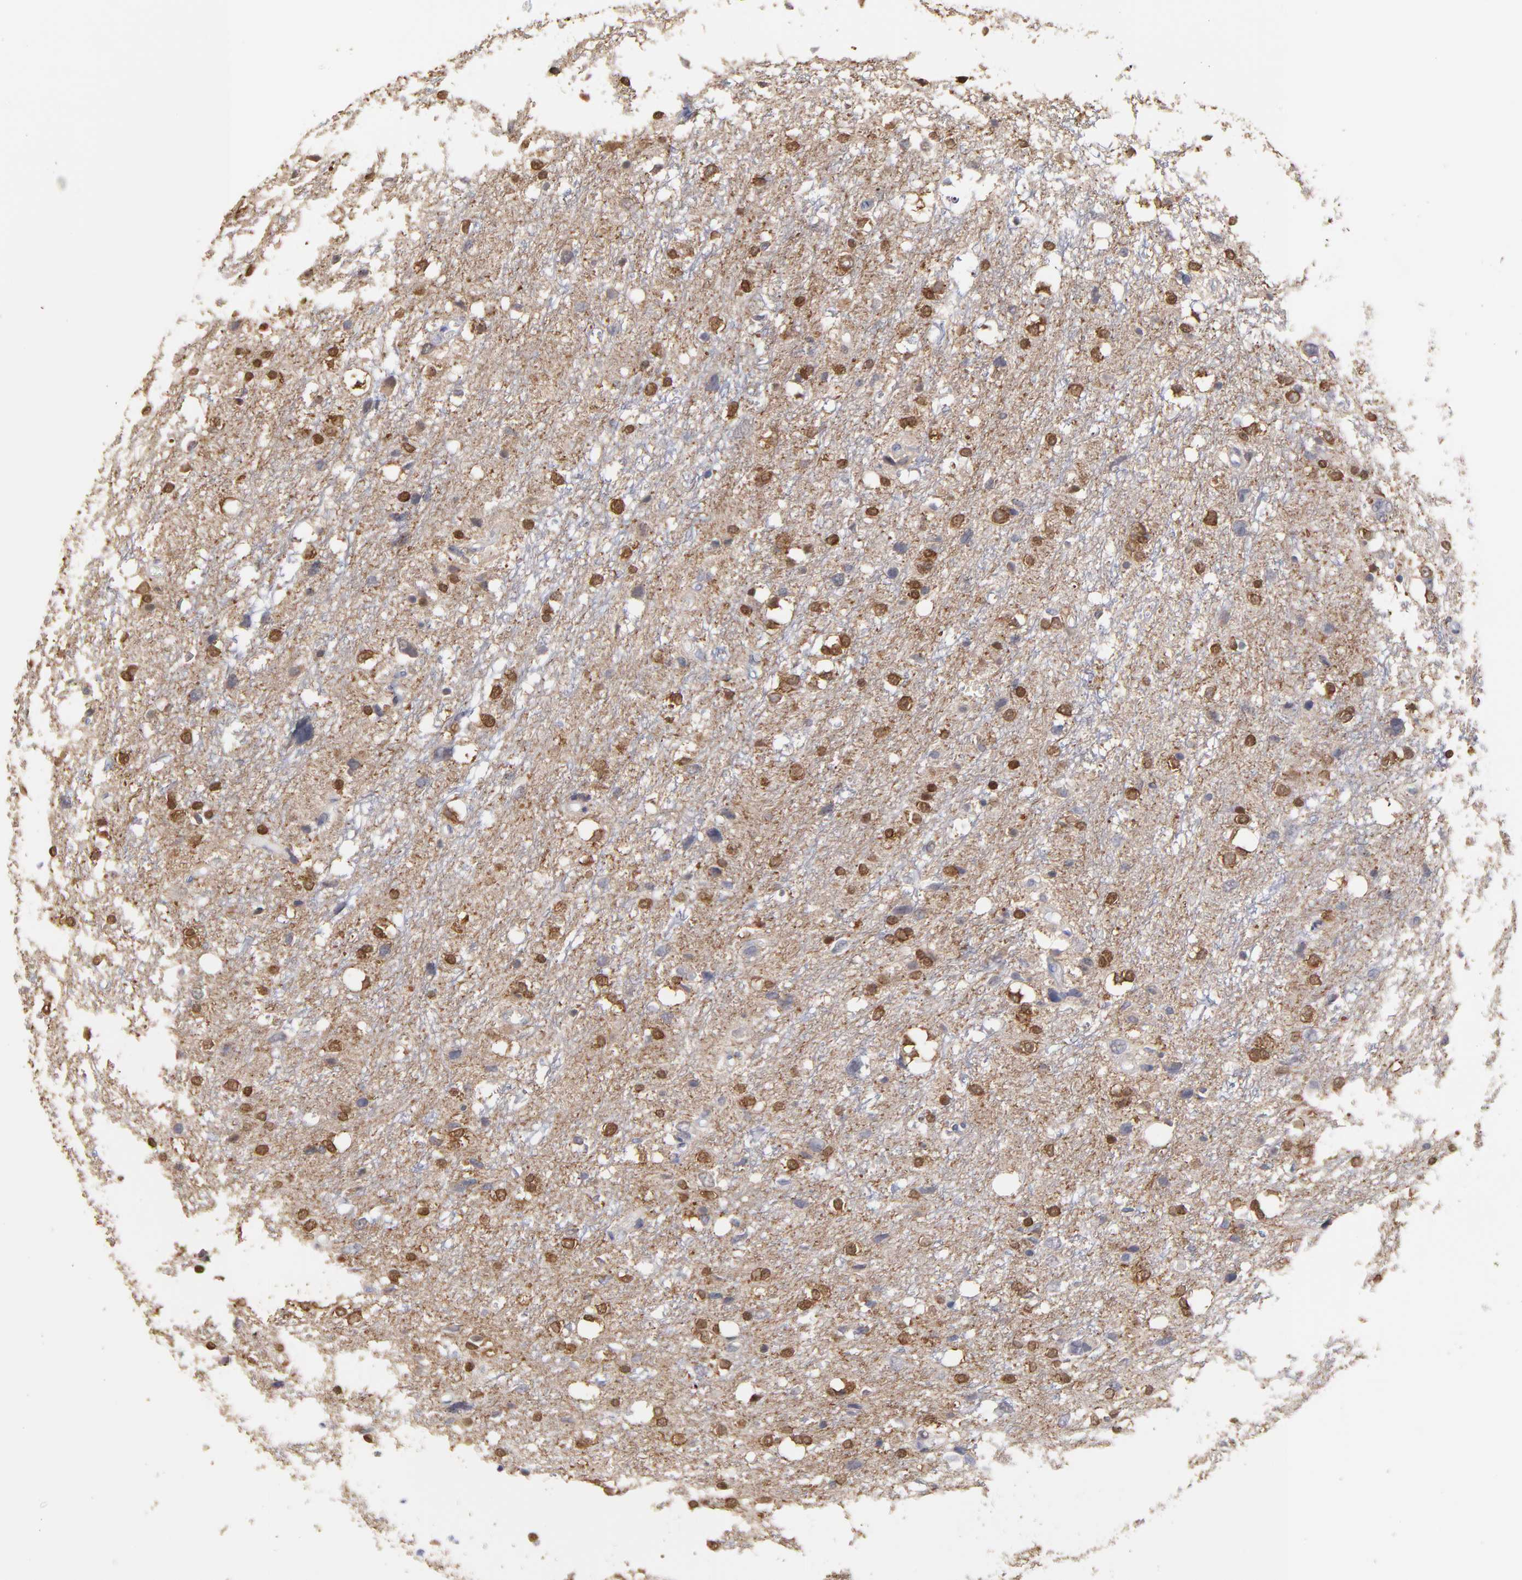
{"staining": {"intensity": "moderate", "quantity": ">75%", "location": "cytoplasmic/membranous,nuclear"}, "tissue": "glioma", "cell_type": "Tumor cells", "image_type": "cancer", "snomed": [{"axis": "morphology", "description": "Glioma, malignant, High grade"}, {"axis": "topography", "description": "Brain"}], "caption": "This image reveals glioma stained with immunohistochemistry to label a protein in brown. The cytoplasmic/membranous and nuclear of tumor cells show moderate positivity for the protein. Nuclei are counter-stained blue.", "gene": "SMARCA1", "patient": {"sex": "female", "age": 59}}